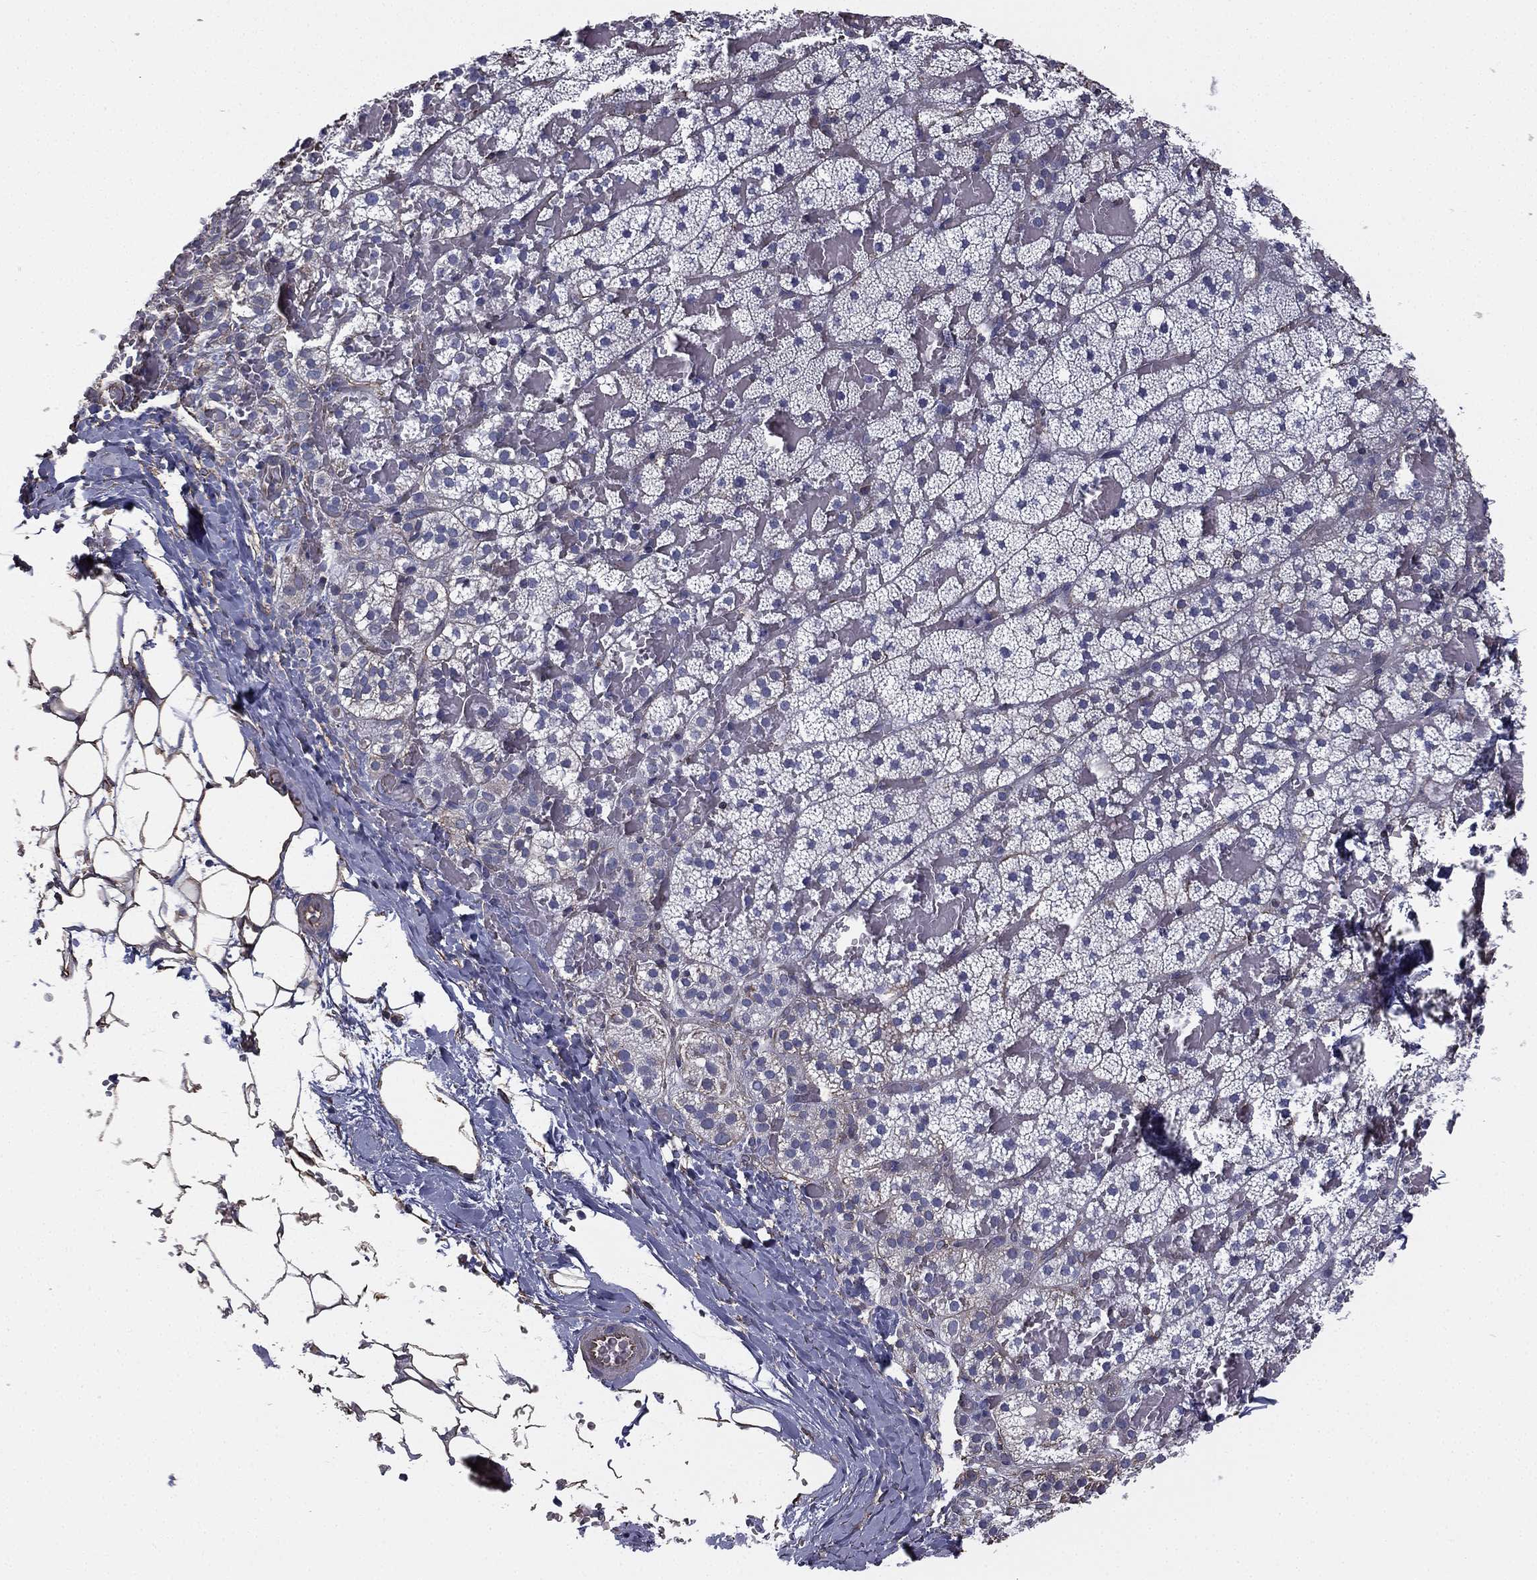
{"staining": {"intensity": "moderate", "quantity": "<25%", "location": "cytoplasmic/membranous"}, "tissue": "adrenal gland", "cell_type": "Glandular cells", "image_type": "normal", "snomed": [{"axis": "morphology", "description": "Normal tissue, NOS"}, {"axis": "topography", "description": "Adrenal gland"}], "caption": "High-magnification brightfield microscopy of unremarkable adrenal gland stained with DAB (3,3'-diaminobenzidine) (brown) and counterstained with hematoxylin (blue). glandular cells exhibit moderate cytoplasmic/membranous expression is present in about<25% of cells.", "gene": "SCUBE1", "patient": {"sex": "male", "age": 53}}